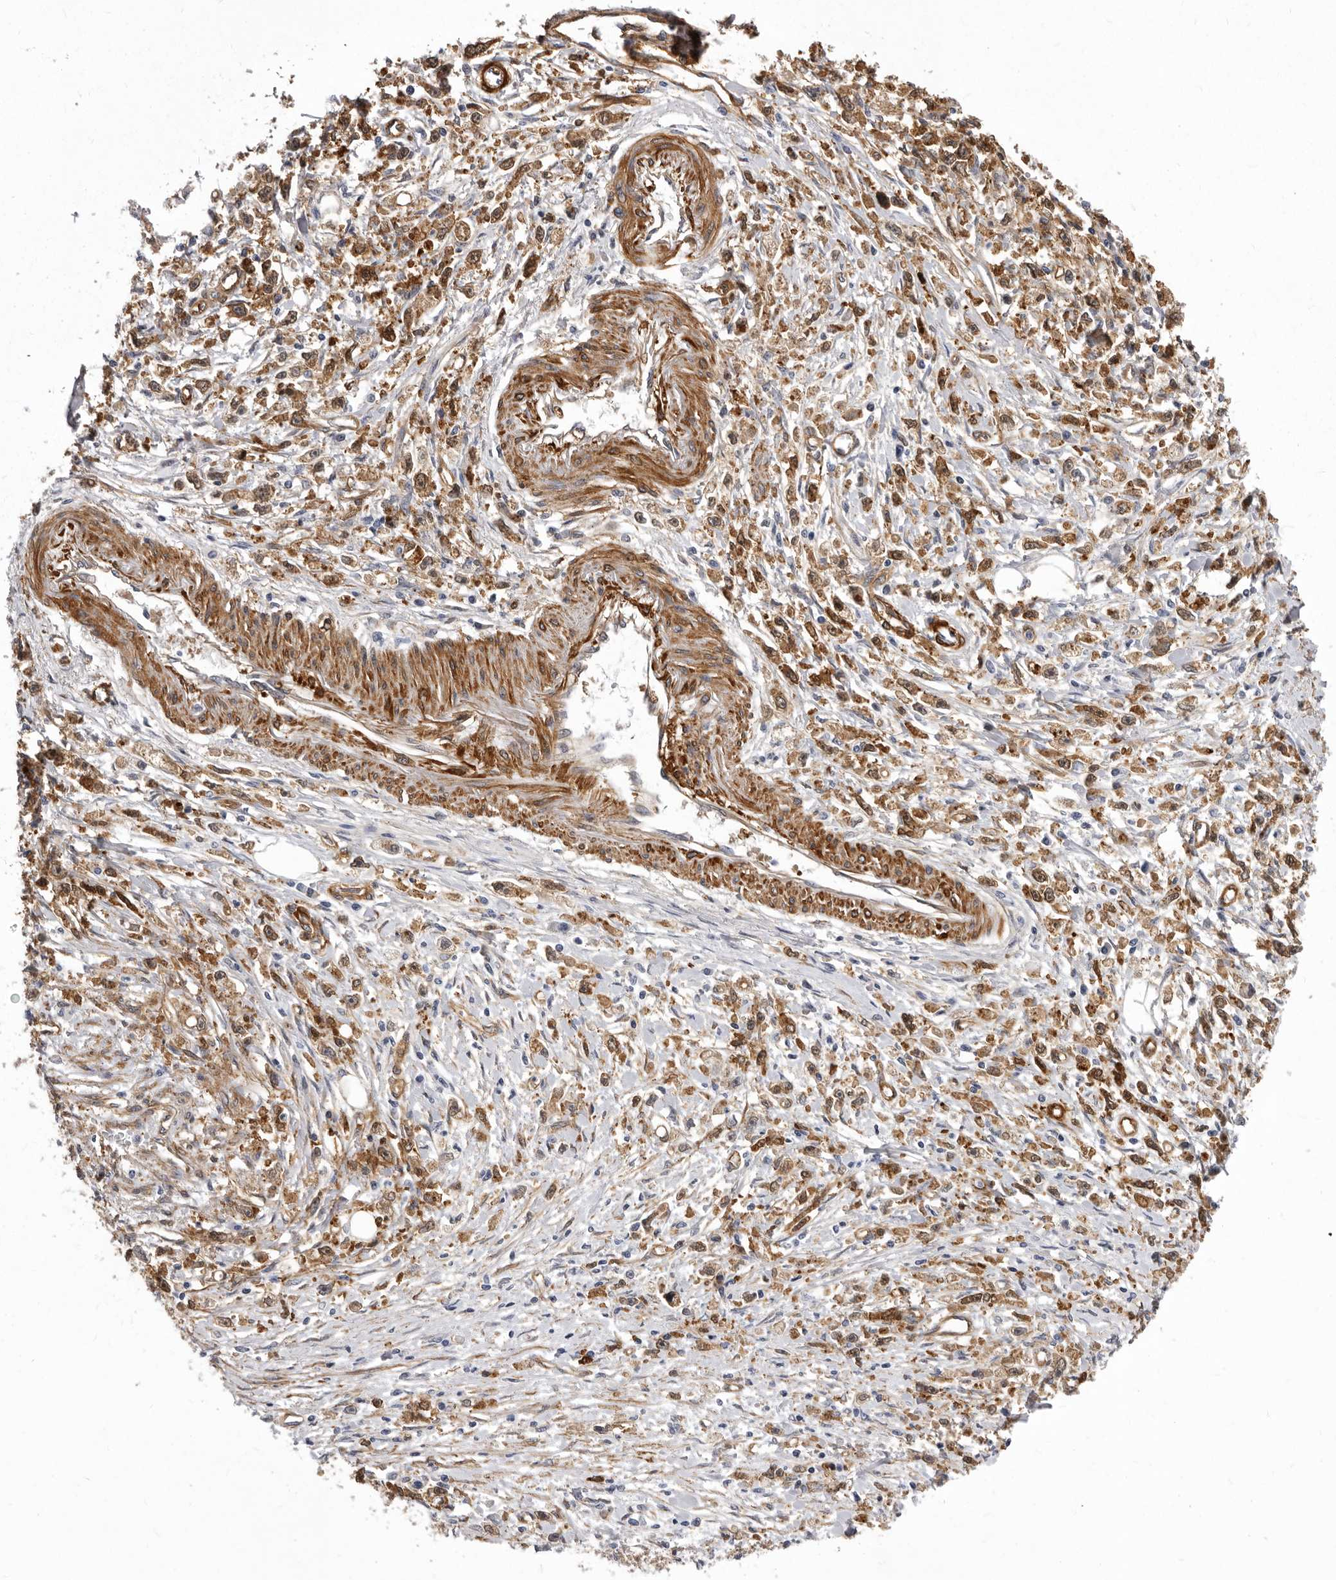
{"staining": {"intensity": "moderate", "quantity": ">75%", "location": "cytoplasmic/membranous"}, "tissue": "stomach cancer", "cell_type": "Tumor cells", "image_type": "cancer", "snomed": [{"axis": "morphology", "description": "Adenocarcinoma, NOS"}, {"axis": "topography", "description": "Stomach"}], "caption": "IHC image of neoplastic tissue: stomach adenocarcinoma stained using IHC exhibits medium levels of moderate protein expression localized specifically in the cytoplasmic/membranous of tumor cells, appearing as a cytoplasmic/membranous brown color.", "gene": "ENAH", "patient": {"sex": "female", "age": 59}}